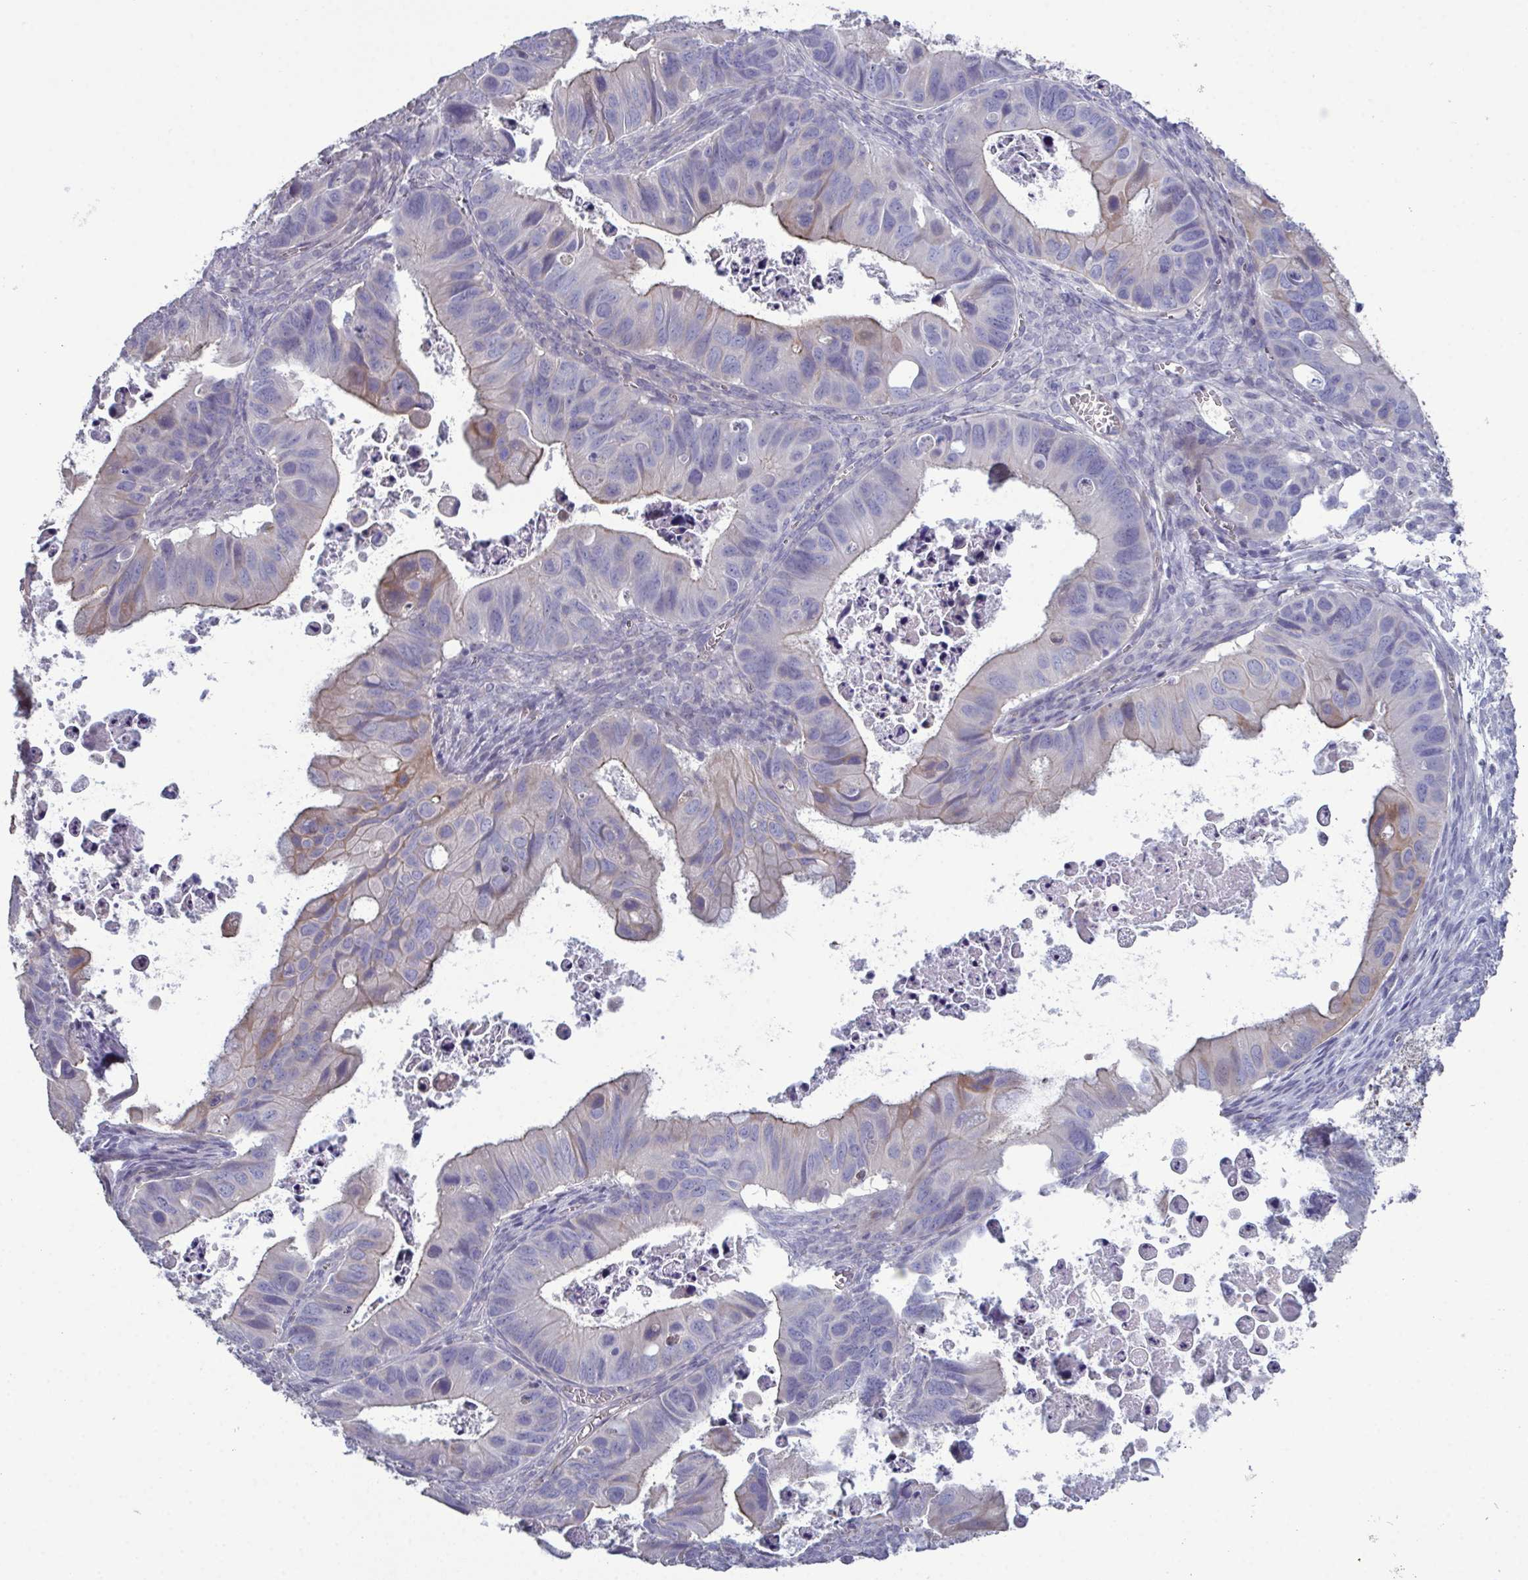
{"staining": {"intensity": "weak", "quantity": "<25%", "location": "cytoplasmic/membranous"}, "tissue": "ovarian cancer", "cell_type": "Tumor cells", "image_type": "cancer", "snomed": [{"axis": "morphology", "description": "Cystadenocarcinoma, mucinous, NOS"}, {"axis": "topography", "description": "Ovary"}], "caption": "DAB immunohistochemical staining of human mucinous cystadenocarcinoma (ovarian) shows no significant staining in tumor cells.", "gene": "GLDC", "patient": {"sex": "female", "age": 64}}